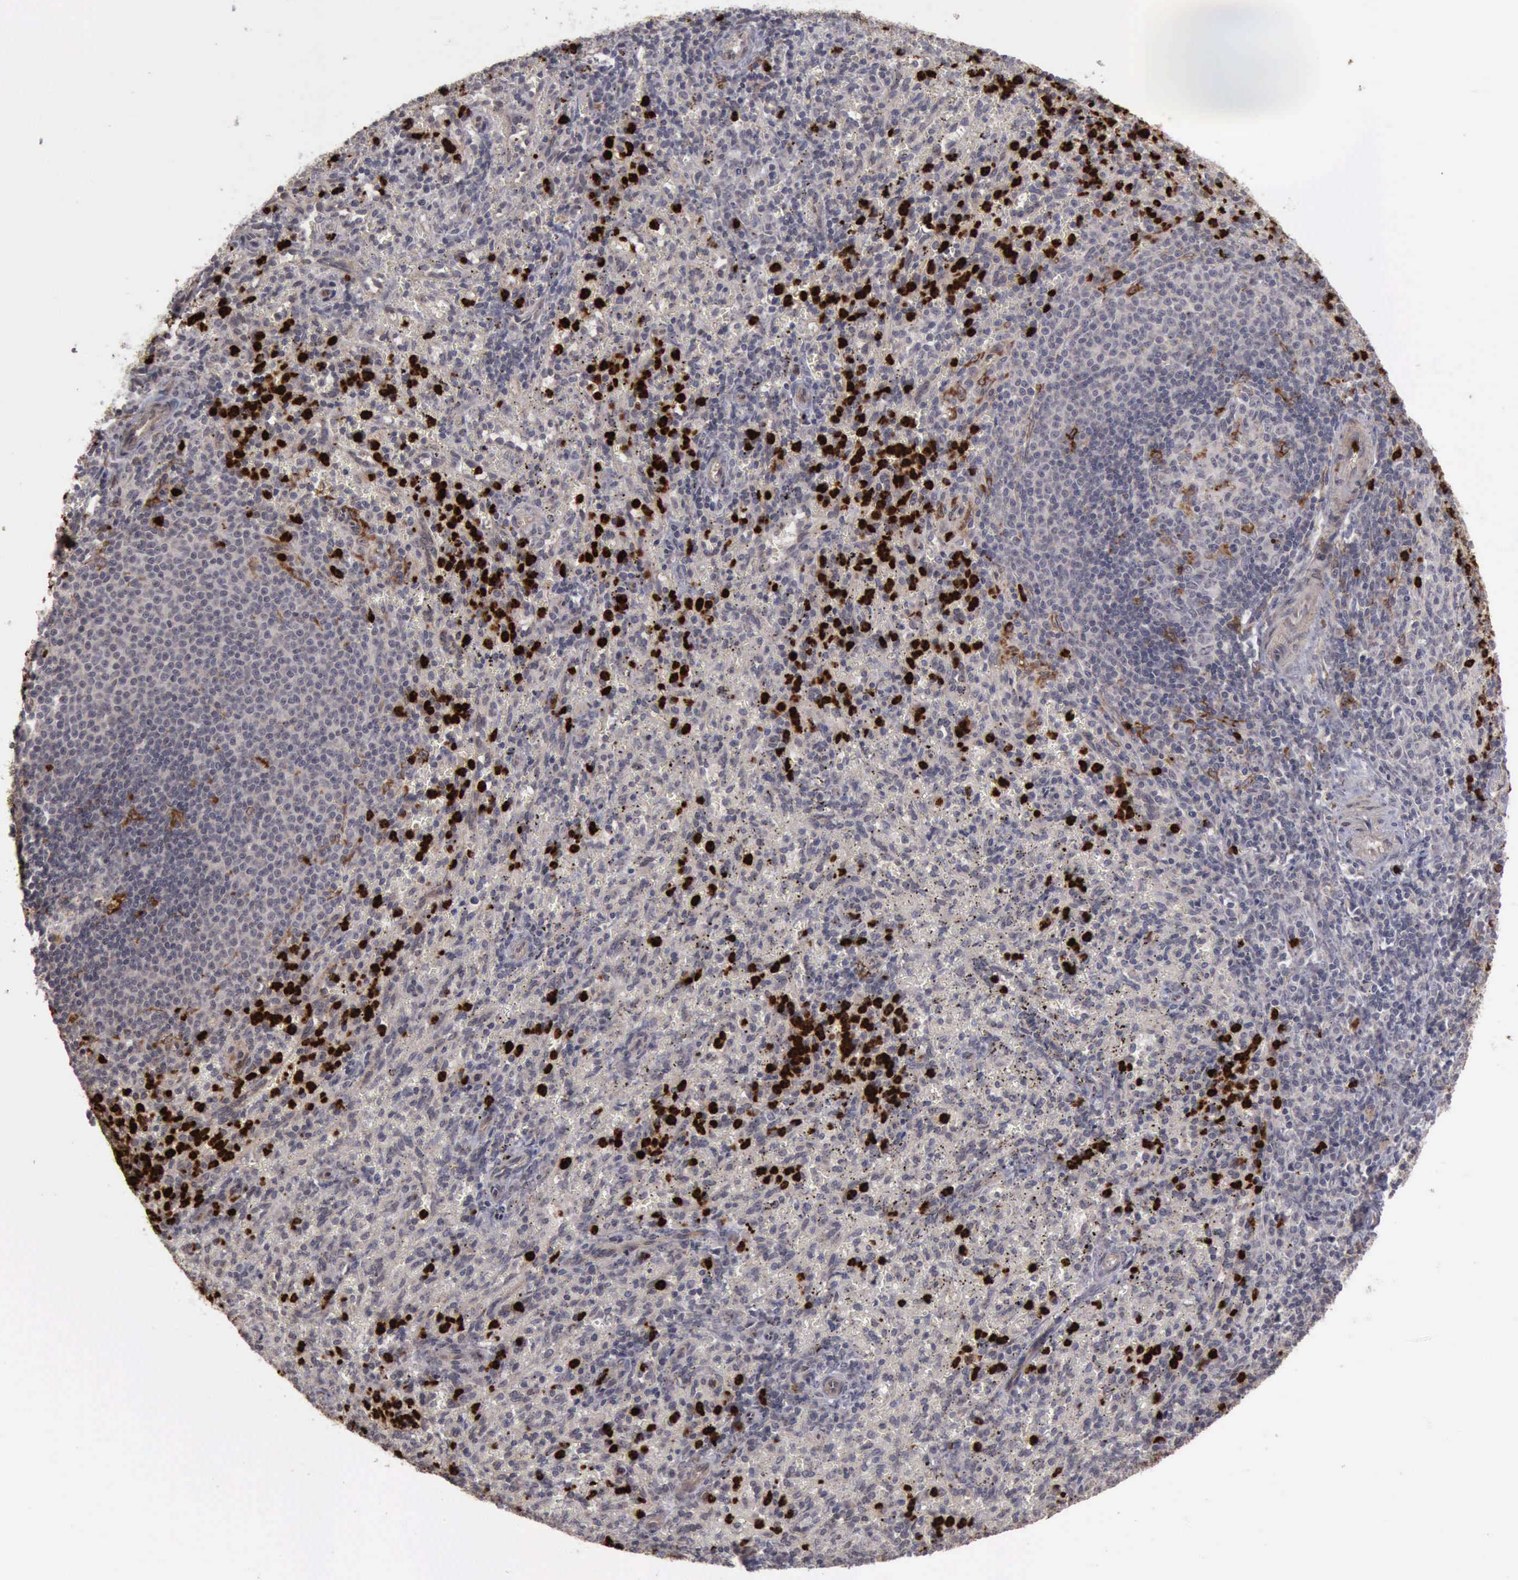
{"staining": {"intensity": "strong", "quantity": "25%-75%", "location": "cytoplasmic/membranous,nuclear"}, "tissue": "spleen", "cell_type": "Cells in red pulp", "image_type": "normal", "snomed": [{"axis": "morphology", "description": "Normal tissue, NOS"}, {"axis": "topography", "description": "Spleen"}], "caption": "Cells in red pulp demonstrate high levels of strong cytoplasmic/membranous,nuclear positivity in approximately 25%-75% of cells in unremarkable spleen.", "gene": "MMP9", "patient": {"sex": "female", "age": 10}}